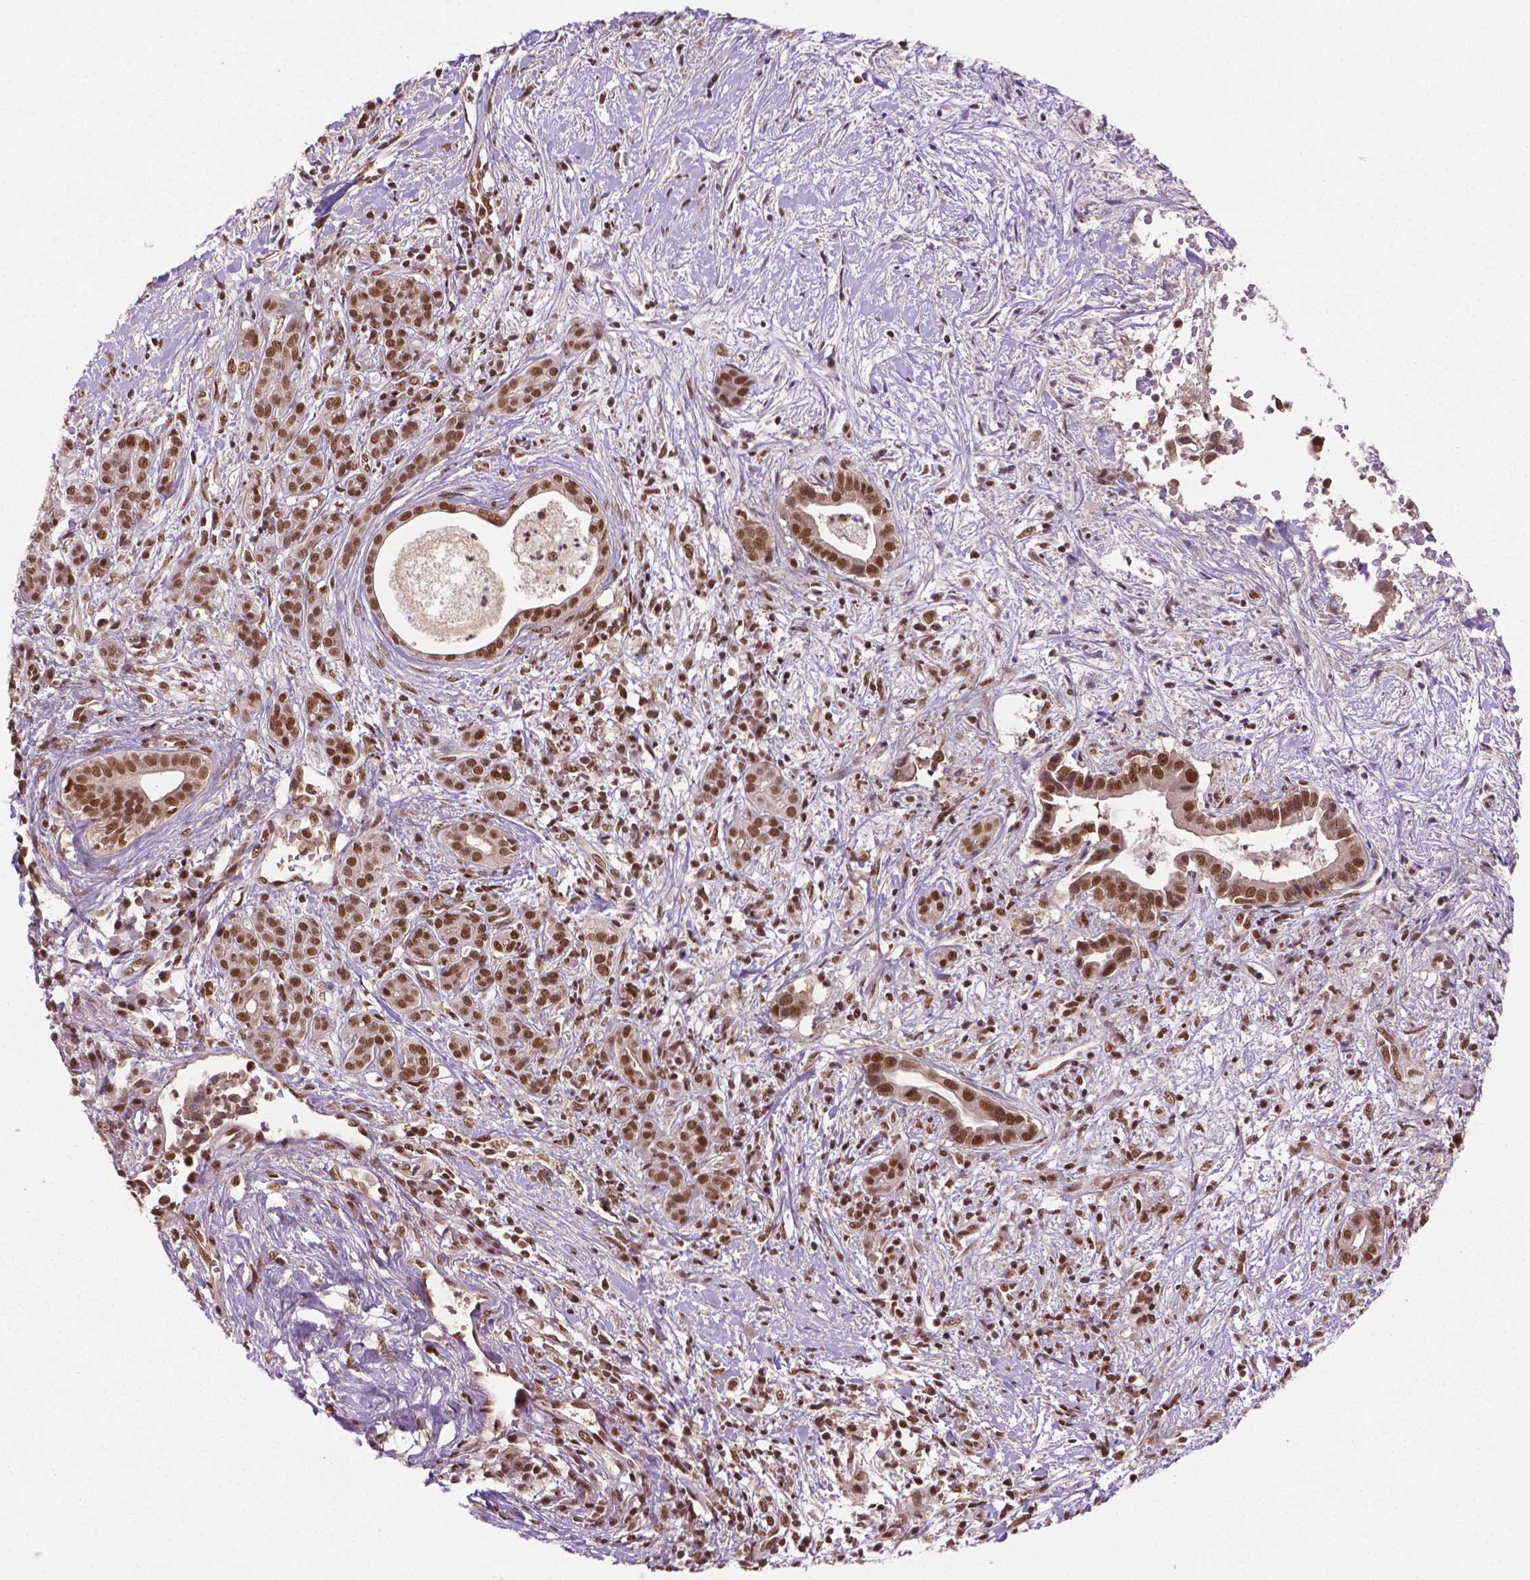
{"staining": {"intensity": "strong", "quantity": ">75%", "location": "nuclear"}, "tissue": "pancreatic cancer", "cell_type": "Tumor cells", "image_type": "cancer", "snomed": [{"axis": "morphology", "description": "Adenocarcinoma, NOS"}, {"axis": "topography", "description": "Pancreas"}], "caption": "A brown stain shows strong nuclear expression of a protein in pancreatic adenocarcinoma tumor cells. (DAB (3,3'-diaminobenzidine) IHC, brown staining for protein, blue staining for nuclei).", "gene": "SIRT6", "patient": {"sex": "male", "age": 61}}